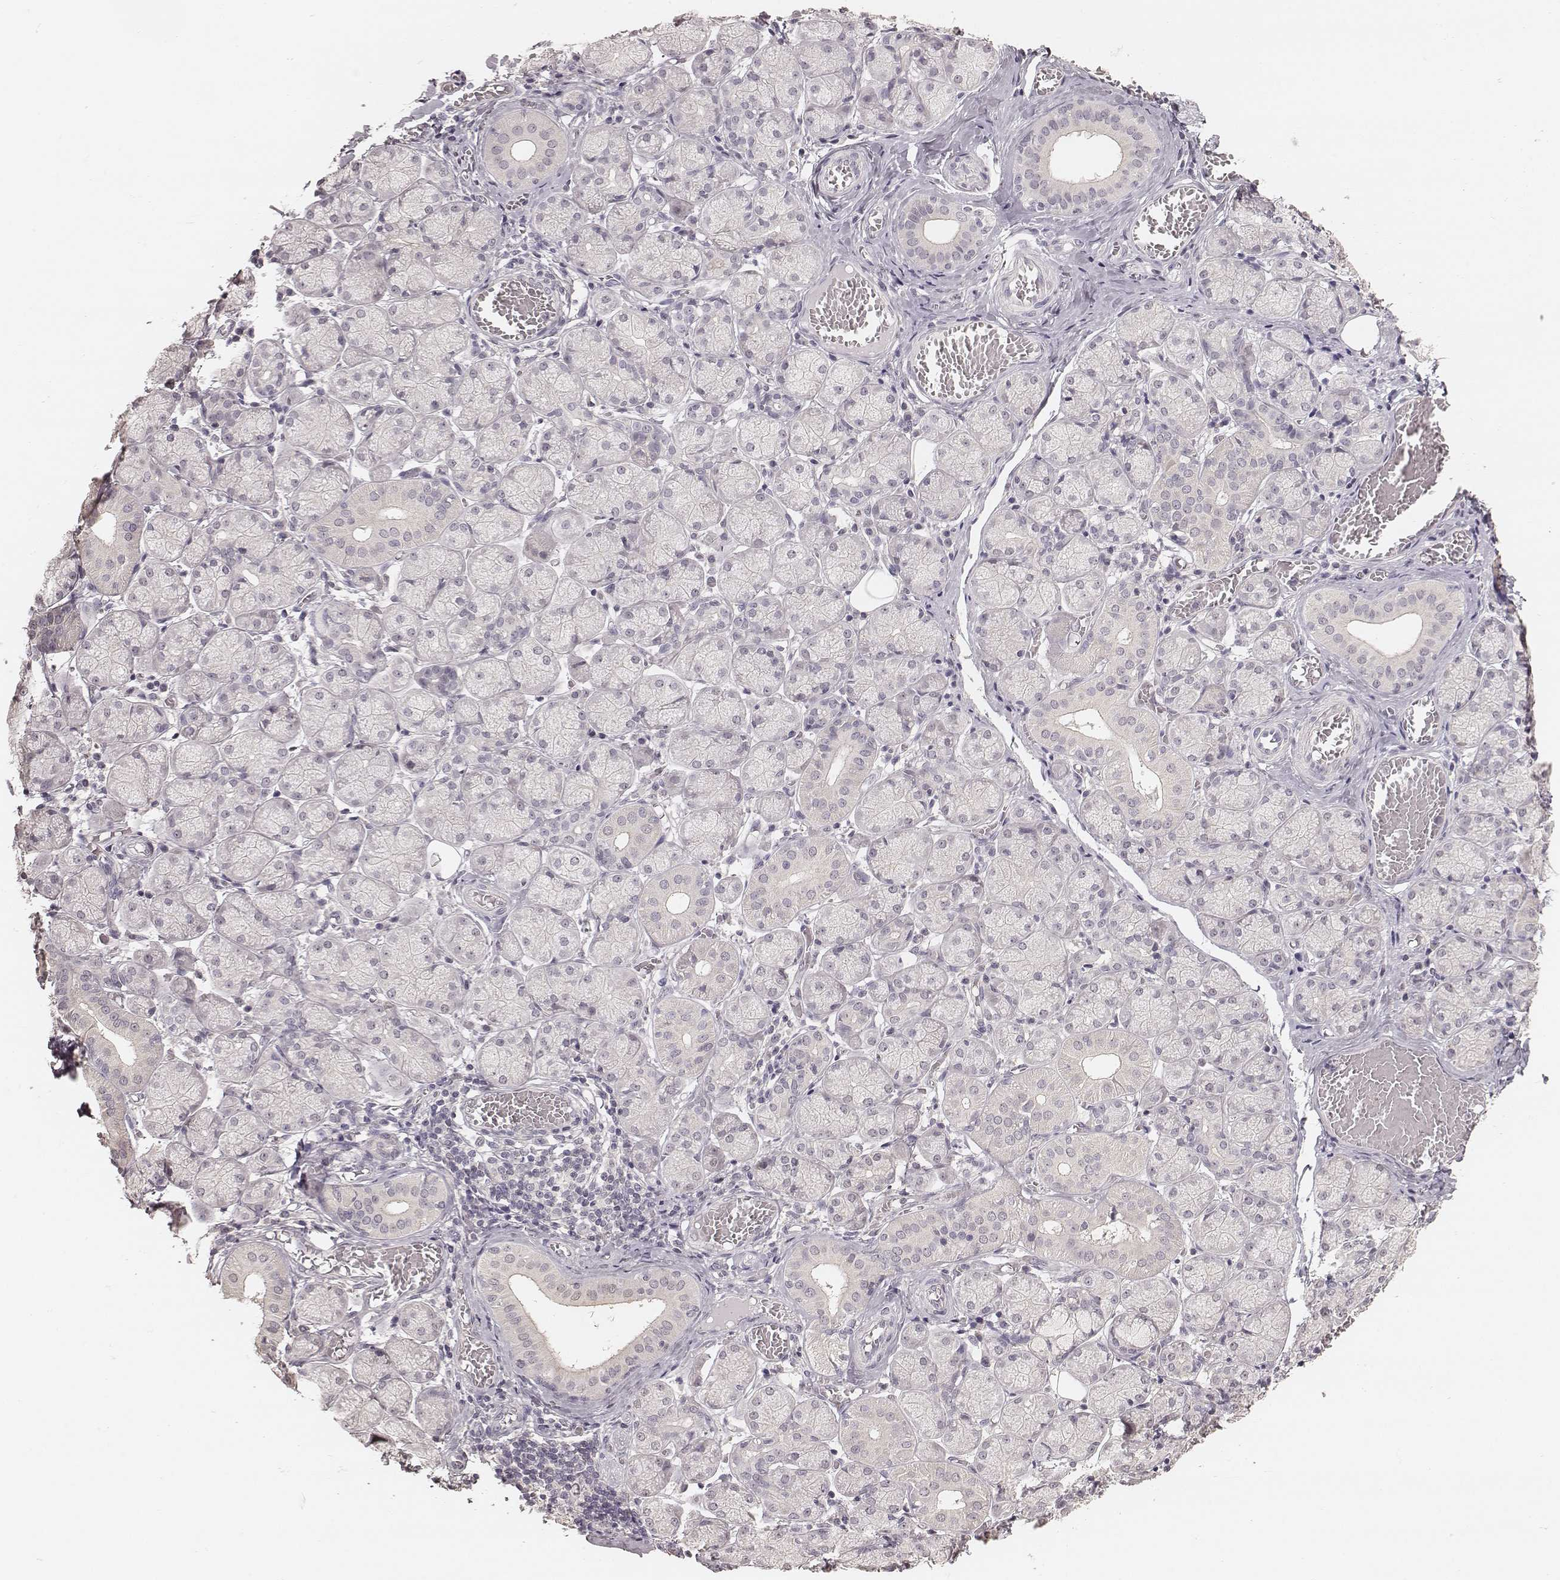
{"staining": {"intensity": "weak", "quantity": "<25%", "location": "cytoplasmic/membranous"}, "tissue": "salivary gland", "cell_type": "Glandular cells", "image_type": "normal", "snomed": [{"axis": "morphology", "description": "Normal tissue, NOS"}, {"axis": "topography", "description": "Salivary gland"}, {"axis": "topography", "description": "Peripheral nerve tissue"}], "caption": "Immunohistochemical staining of normal salivary gland shows no significant expression in glandular cells.", "gene": "LY6K", "patient": {"sex": "female", "age": 24}}